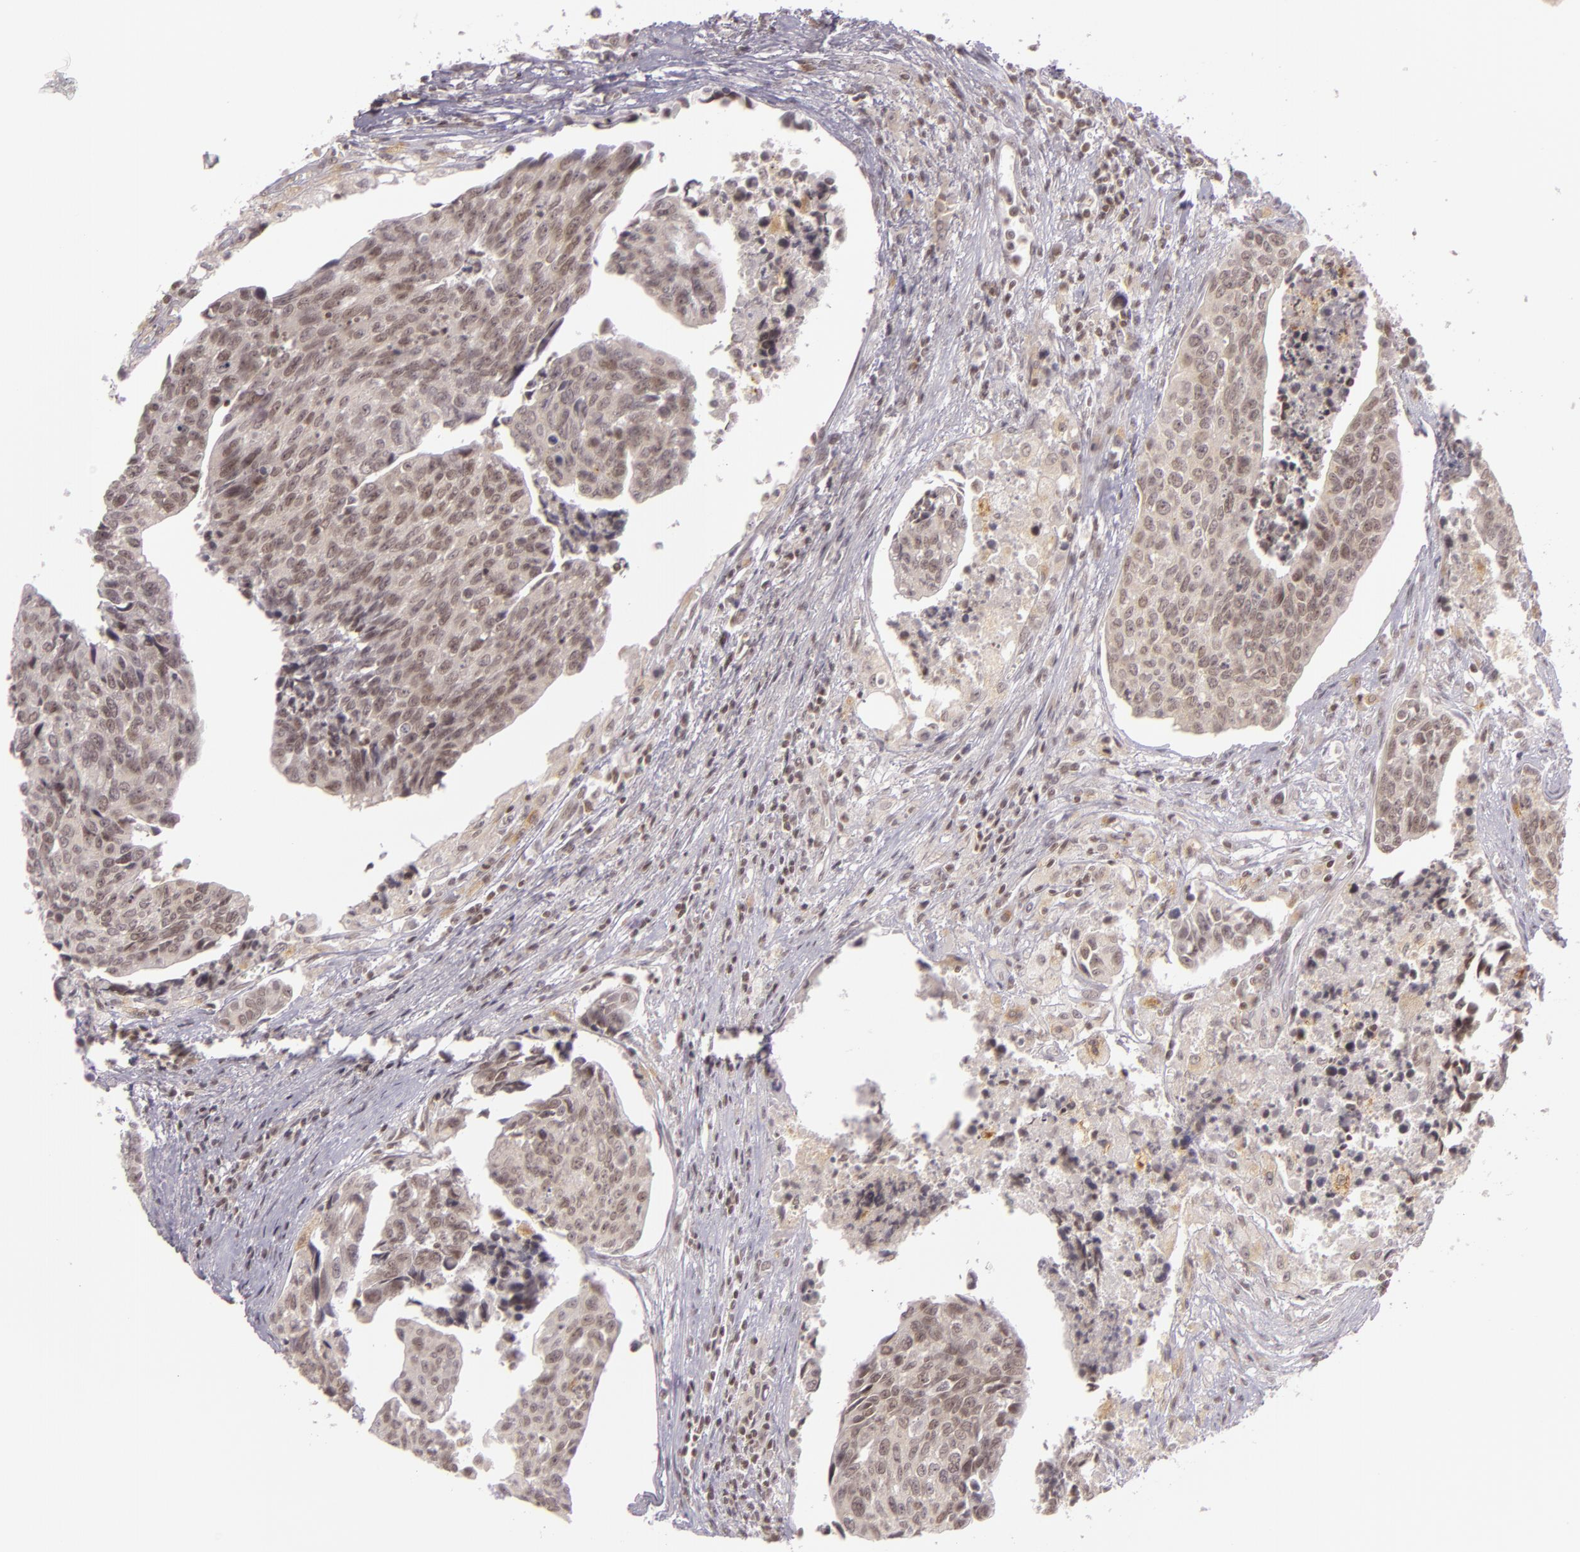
{"staining": {"intensity": "weak", "quantity": ">75%", "location": "cytoplasmic/membranous,nuclear"}, "tissue": "urothelial cancer", "cell_type": "Tumor cells", "image_type": "cancer", "snomed": [{"axis": "morphology", "description": "Urothelial carcinoma, High grade"}, {"axis": "topography", "description": "Urinary bladder"}], "caption": "Protein expression analysis of human high-grade urothelial carcinoma reveals weak cytoplasmic/membranous and nuclear staining in approximately >75% of tumor cells.", "gene": "ZFX", "patient": {"sex": "male", "age": 81}}